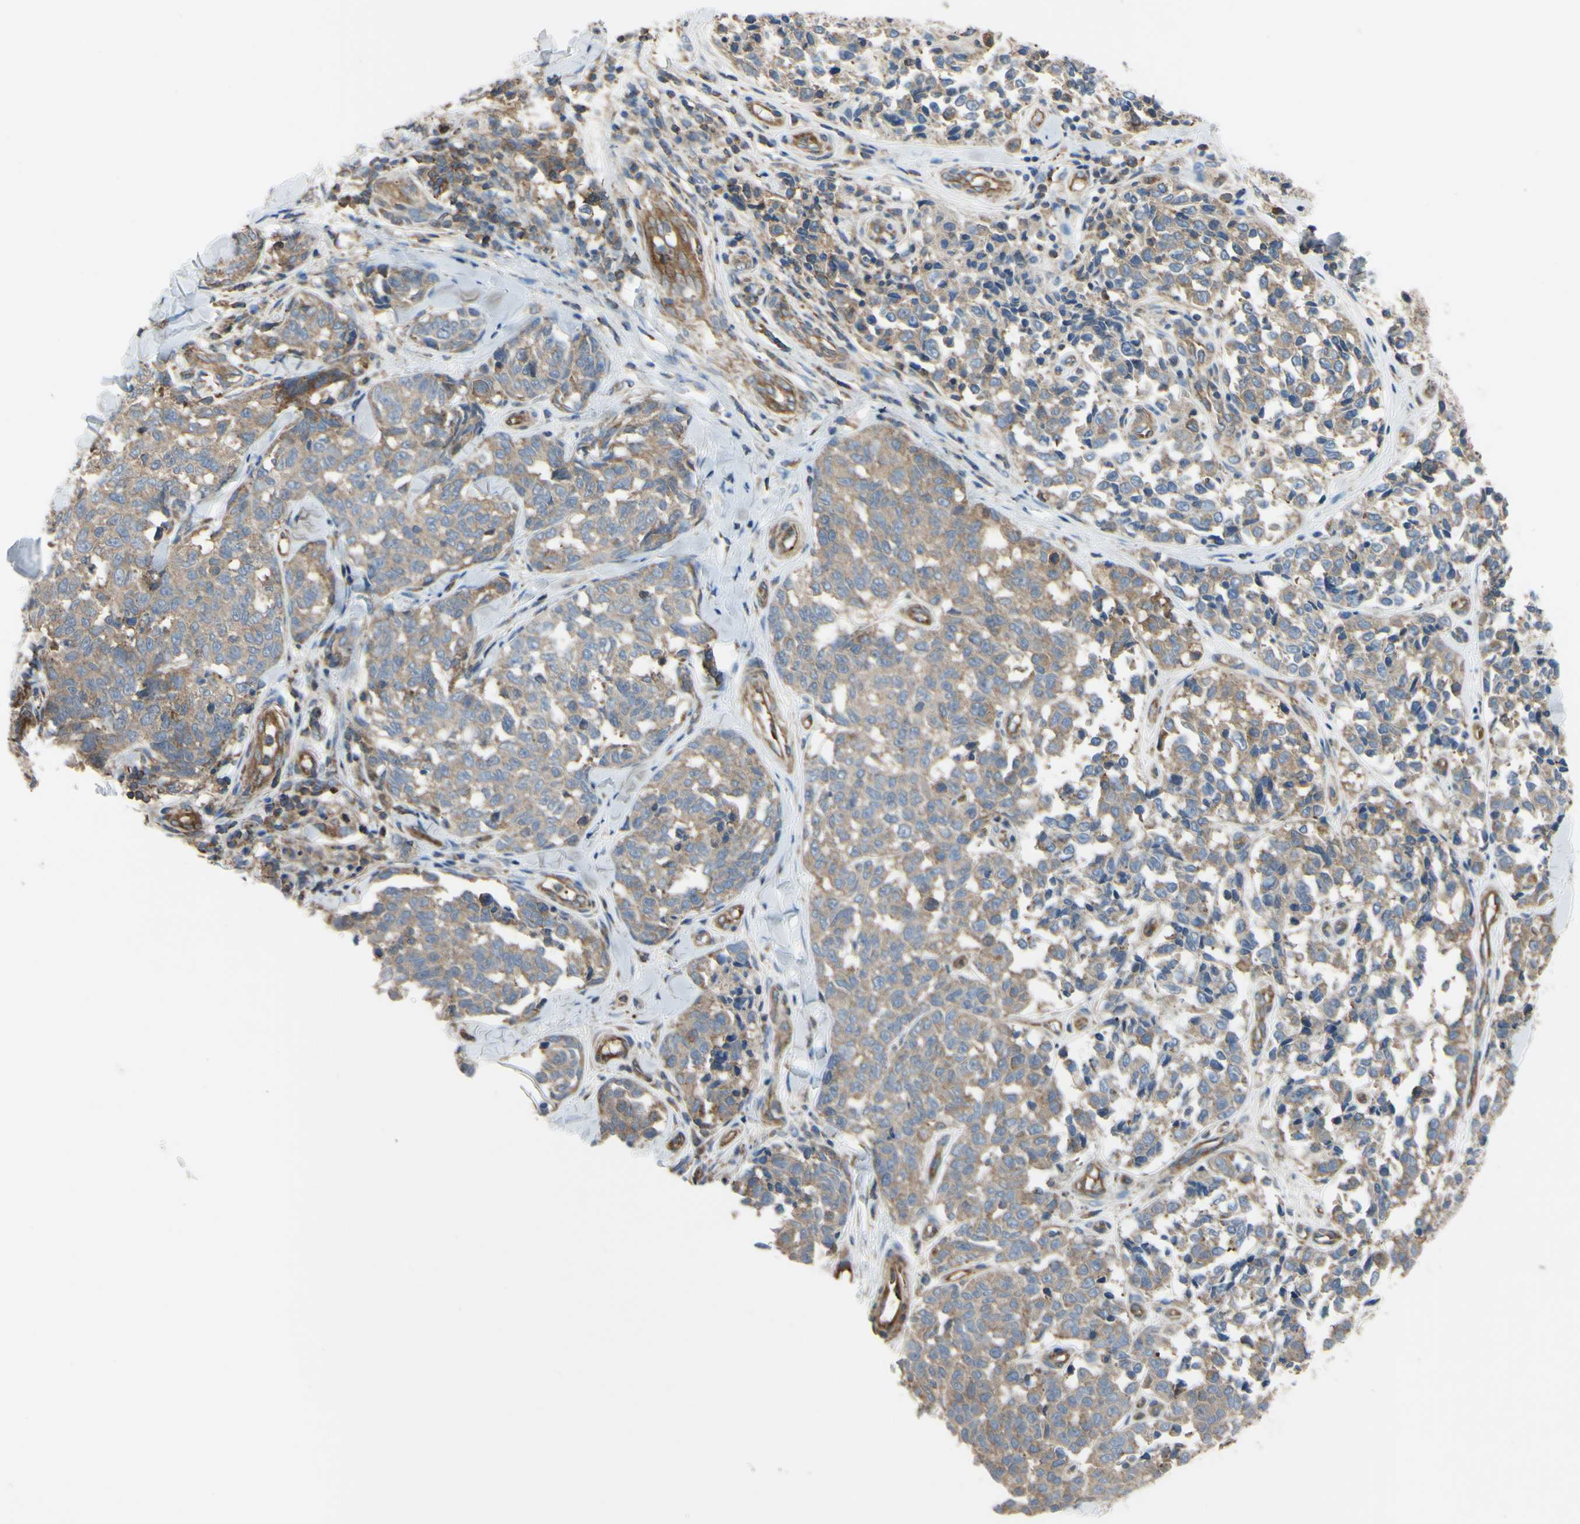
{"staining": {"intensity": "moderate", "quantity": ">75%", "location": "cytoplasmic/membranous"}, "tissue": "melanoma", "cell_type": "Tumor cells", "image_type": "cancer", "snomed": [{"axis": "morphology", "description": "Malignant melanoma, NOS"}, {"axis": "topography", "description": "Skin"}], "caption": "Immunohistochemical staining of human malignant melanoma exhibits medium levels of moderate cytoplasmic/membranous positivity in about >75% of tumor cells. Using DAB (brown) and hematoxylin (blue) stains, captured at high magnification using brightfield microscopy.", "gene": "BECN1", "patient": {"sex": "female", "age": 64}}